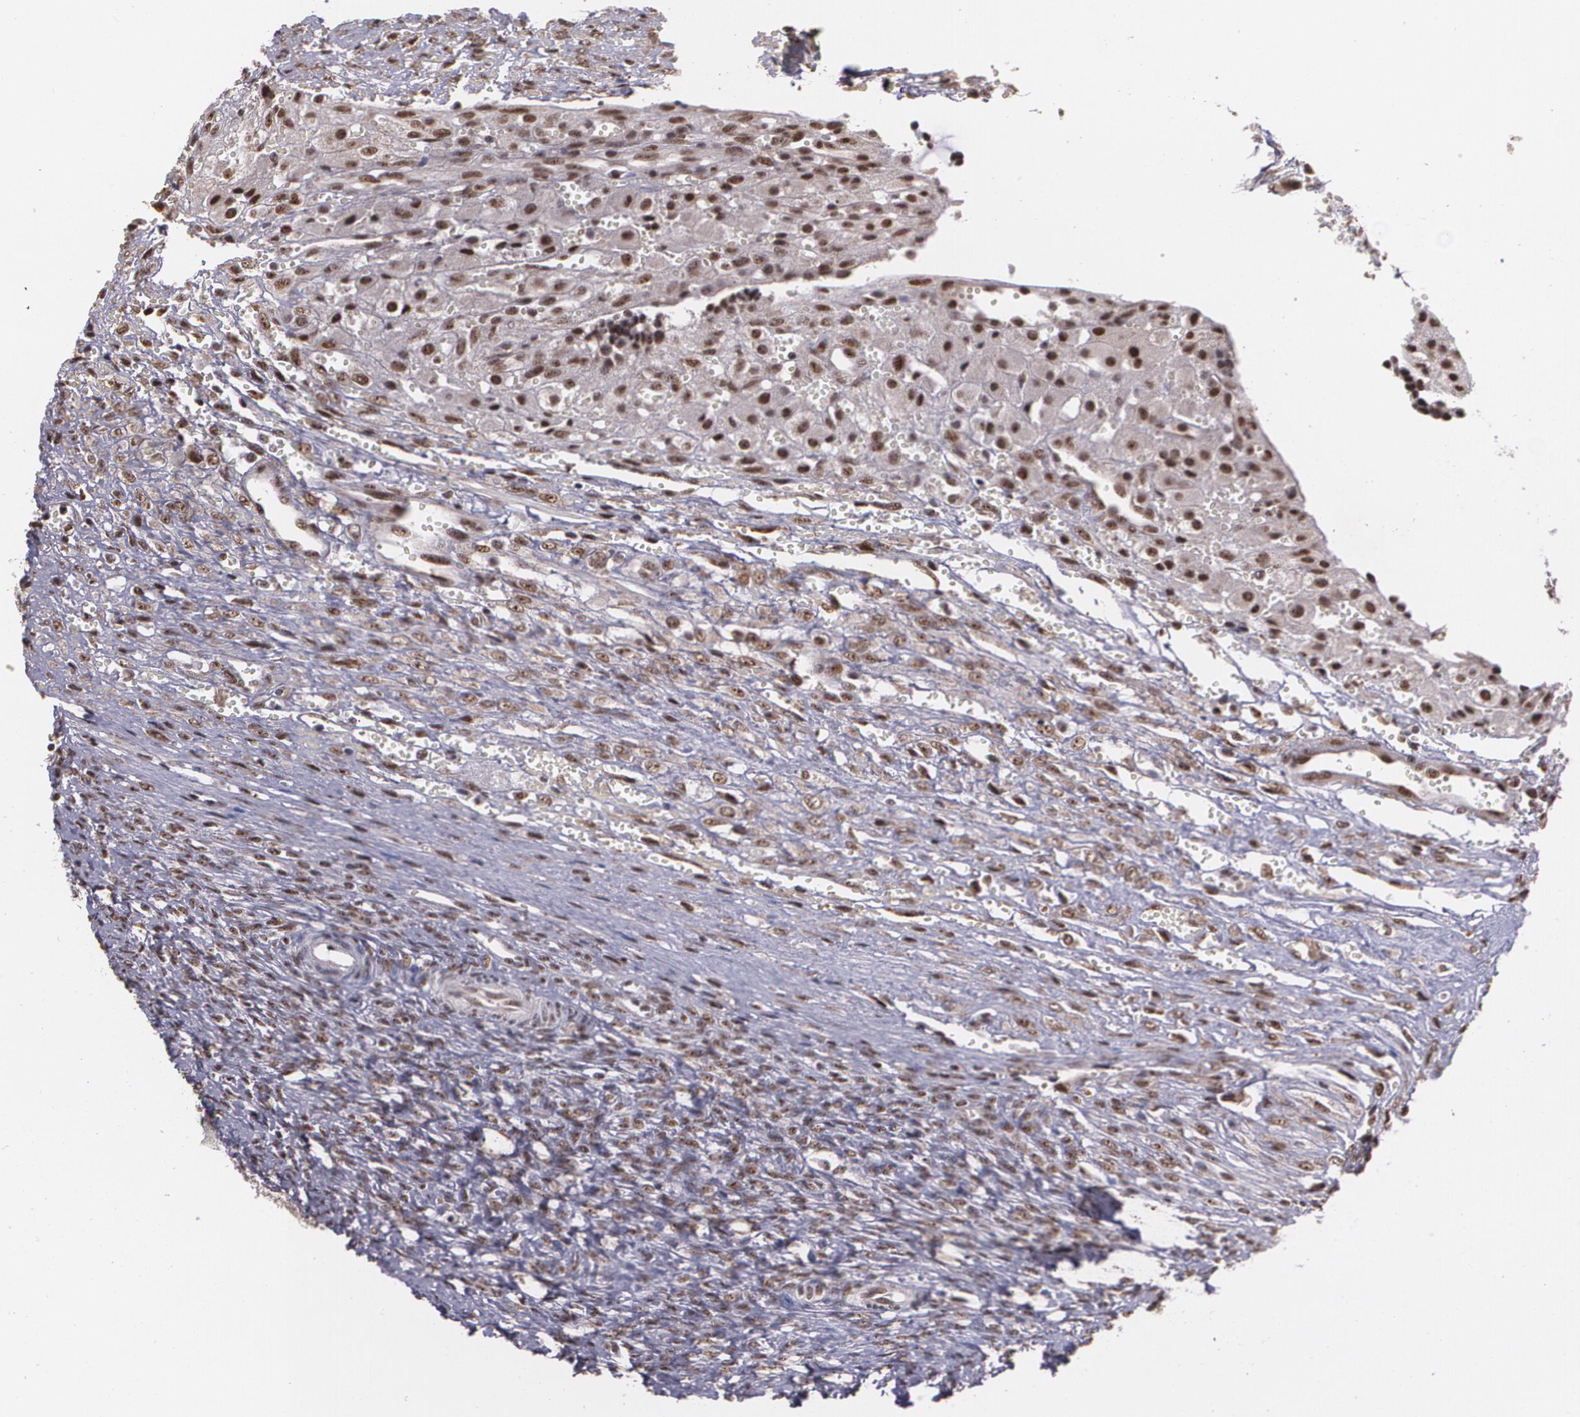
{"staining": {"intensity": "moderate", "quantity": ">75%", "location": "nuclear"}, "tissue": "ovary", "cell_type": "Ovarian stroma cells", "image_type": "normal", "snomed": [{"axis": "morphology", "description": "Normal tissue, NOS"}, {"axis": "topography", "description": "Ovary"}], "caption": "DAB (3,3'-diaminobenzidine) immunohistochemical staining of benign human ovary shows moderate nuclear protein positivity in about >75% of ovarian stroma cells.", "gene": "C6orf15", "patient": {"sex": "female", "age": 56}}